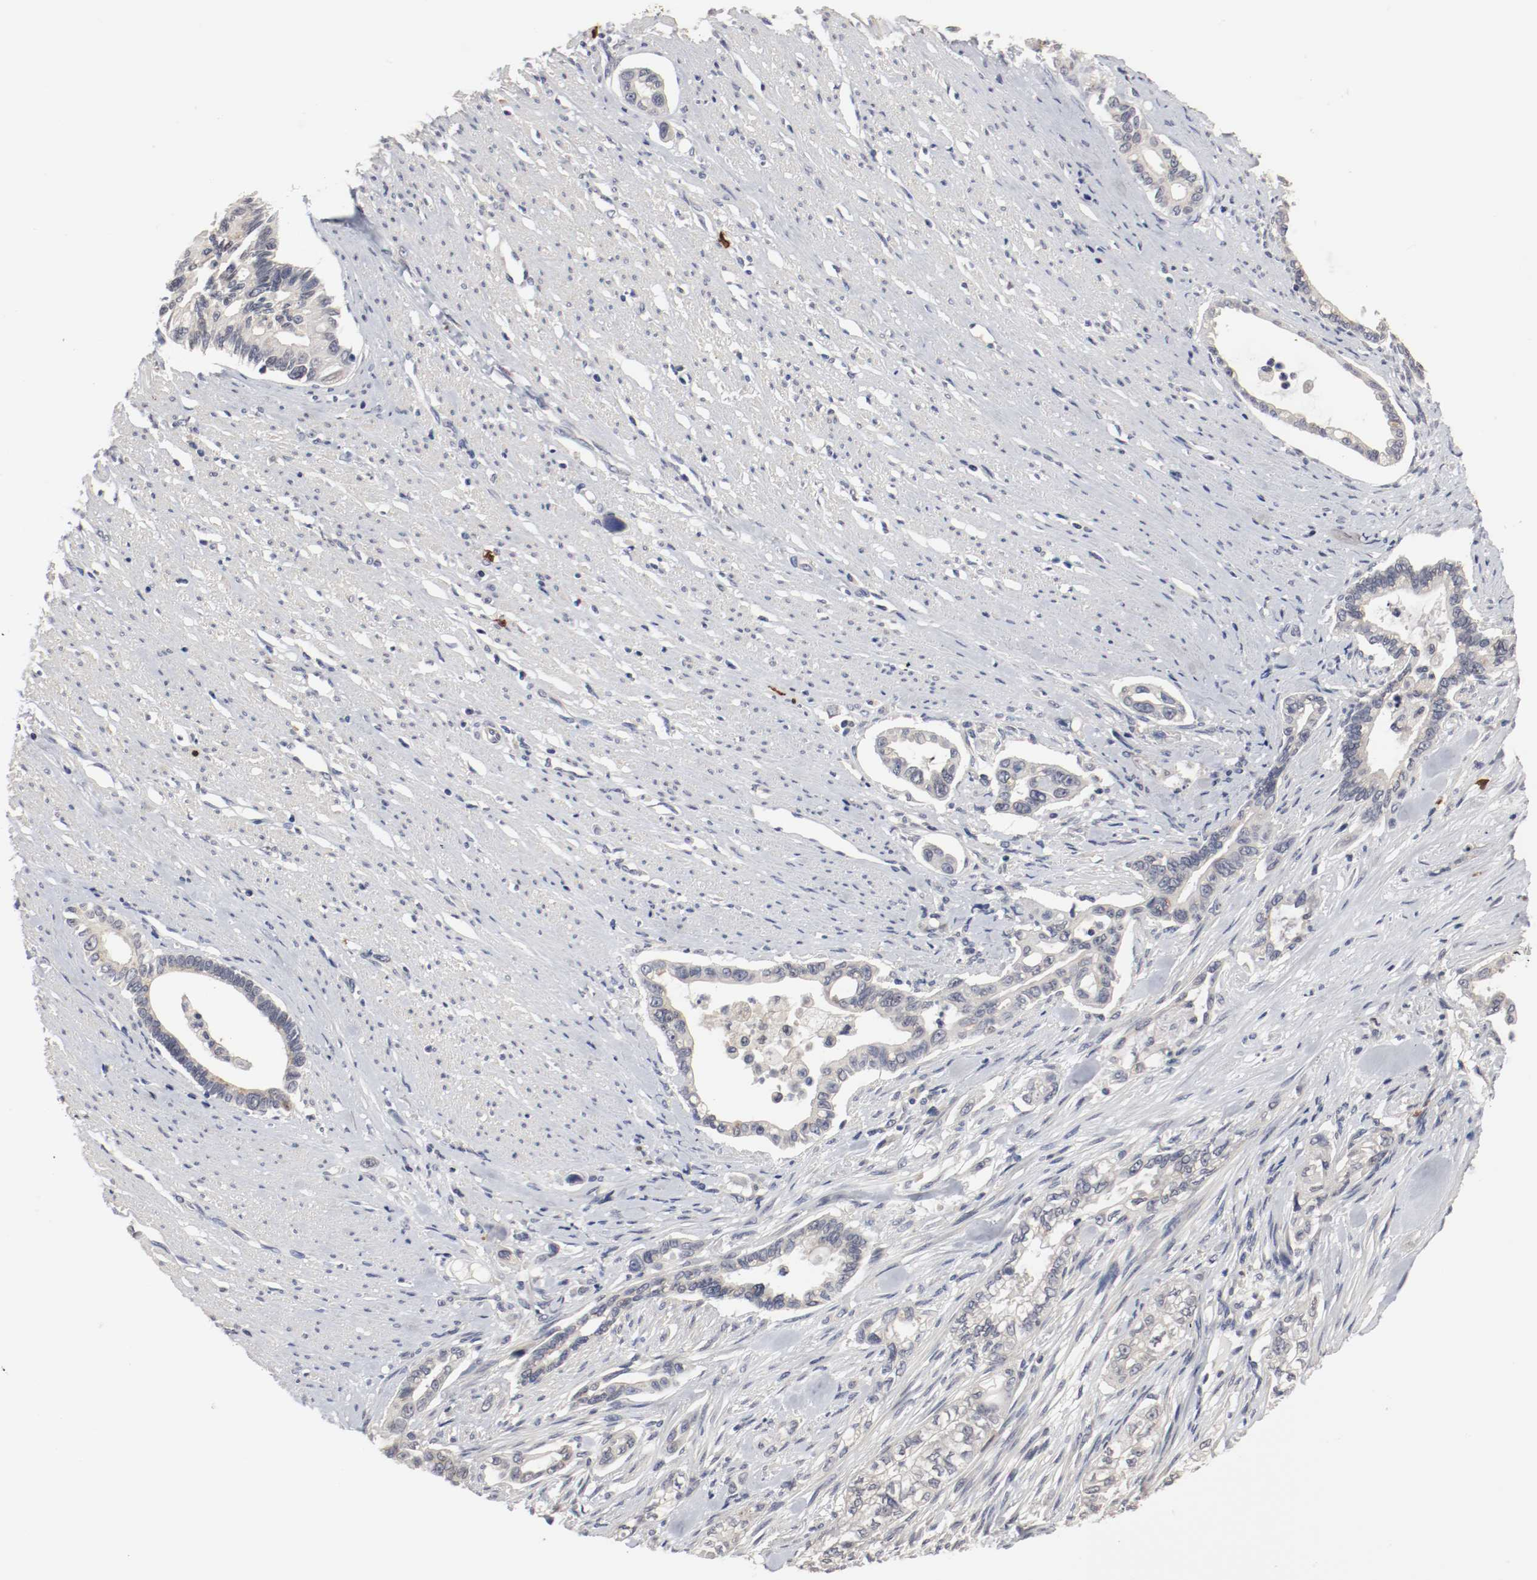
{"staining": {"intensity": "negative", "quantity": "none", "location": "none"}, "tissue": "pancreatic cancer", "cell_type": "Tumor cells", "image_type": "cancer", "snomed": [{"axis": "morphology", "description": "Normal tissue, NOS"}, {"axis": "topography", "description": "Pancreas"}], "caption": "A photomicrograph of human pancreatic cancer is negative for staining in tumor cells. (DAB (3,3'-diaminobenzidine) immunohistochemistry (IHC) with hematoxylin counter stain).", "gene": "CEBPE", "patient": {"sex": "male", "age": 42}}